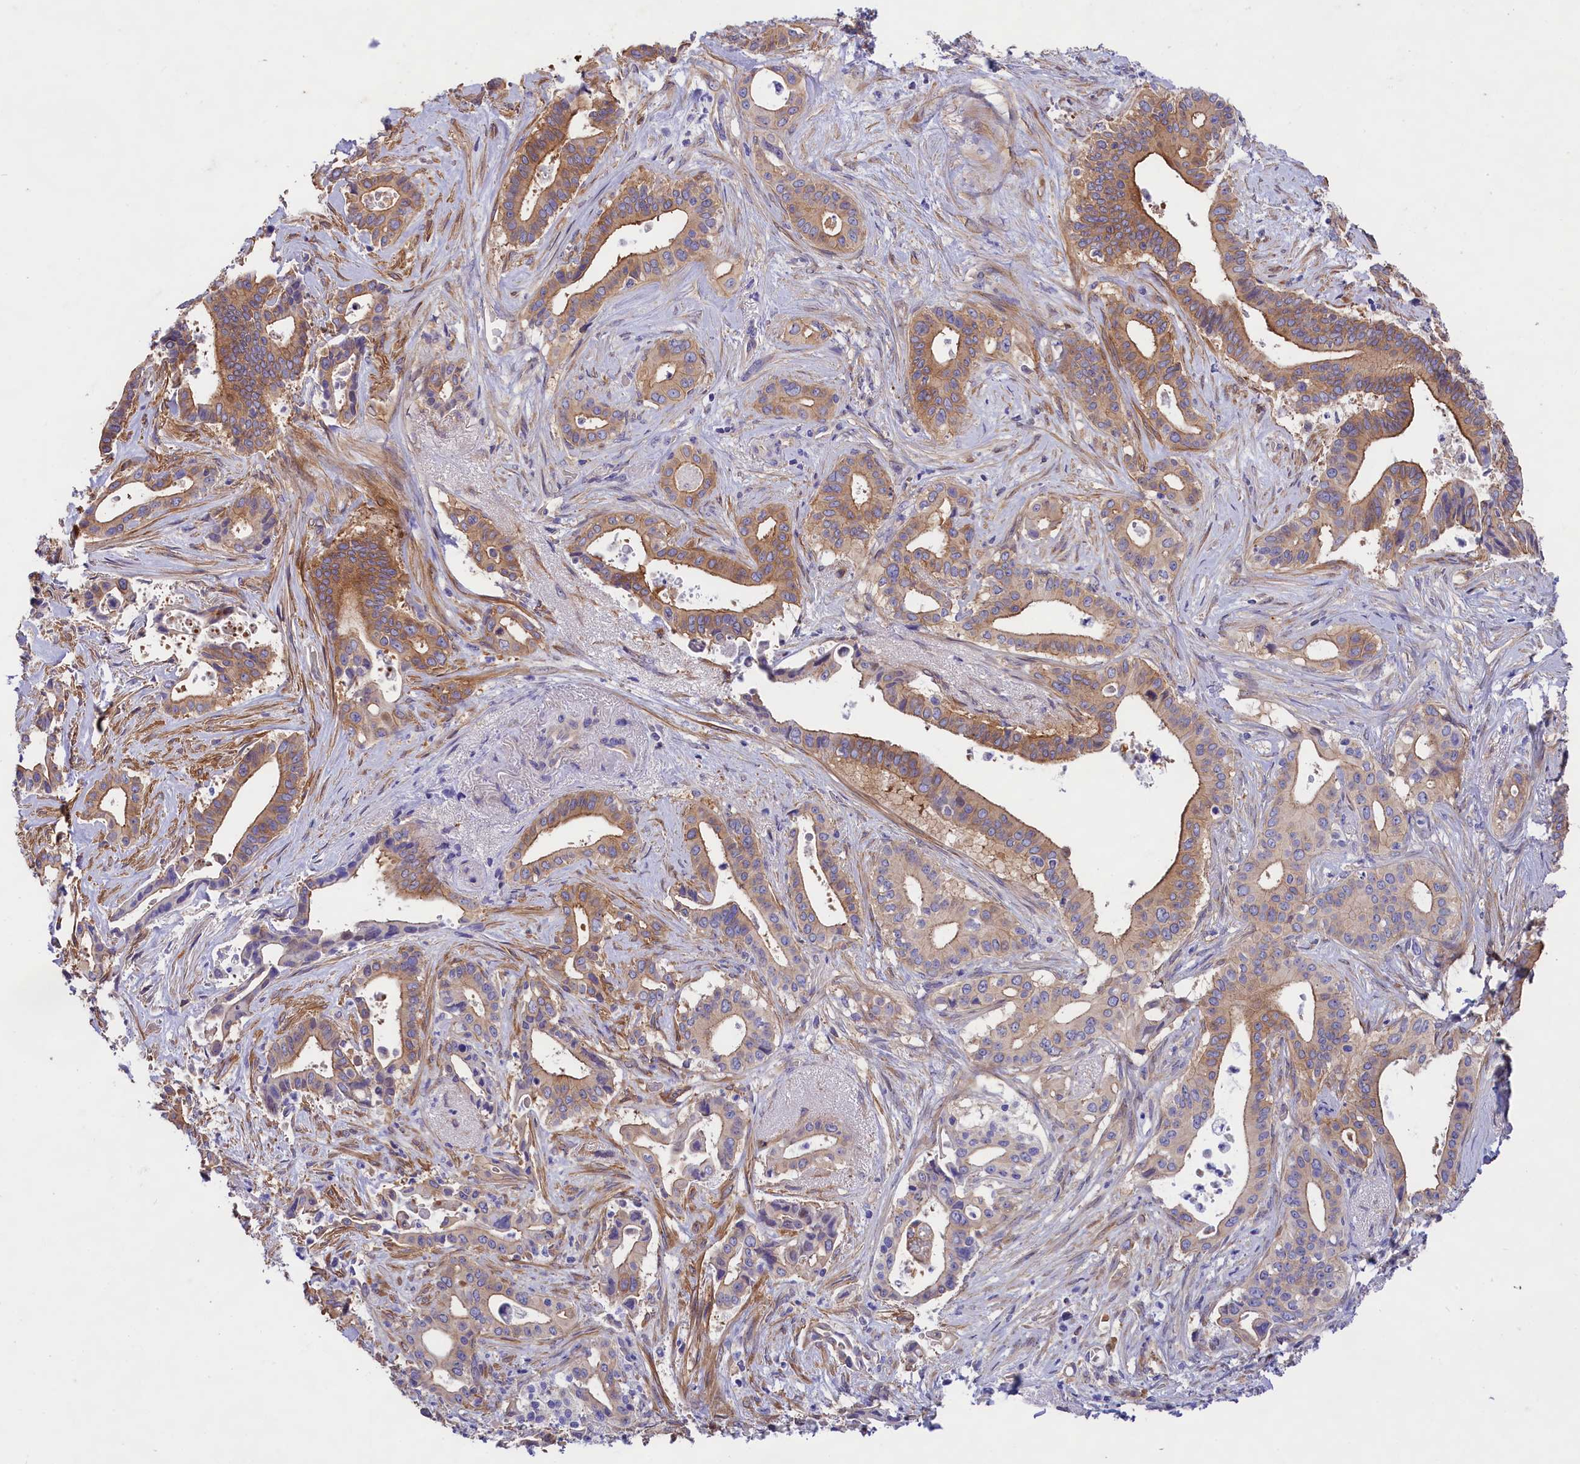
{"staining": {"intensity": "moderate", "quantity": "25%-75%", "location": "cytoplasmic/membranous"}, "tissue": "pancreatic cancer", "cell_type": "Tumor cells", "image_type": "cancer", "snomed": [{"axis": "morphology", "description": "Adenocarcinoma, NOS"}, {"axis": "topography", "description": "Pancreas"}], "caption": "Protein expression analysis of human pancreatic cancer reveals moderate cytoplasmic/membranous staining in about 25%-75% of tumor cells. Nuclei are stained in blue.", "gene": "PPP1R13L", "patient": {"sex": "female", "age": 77}}